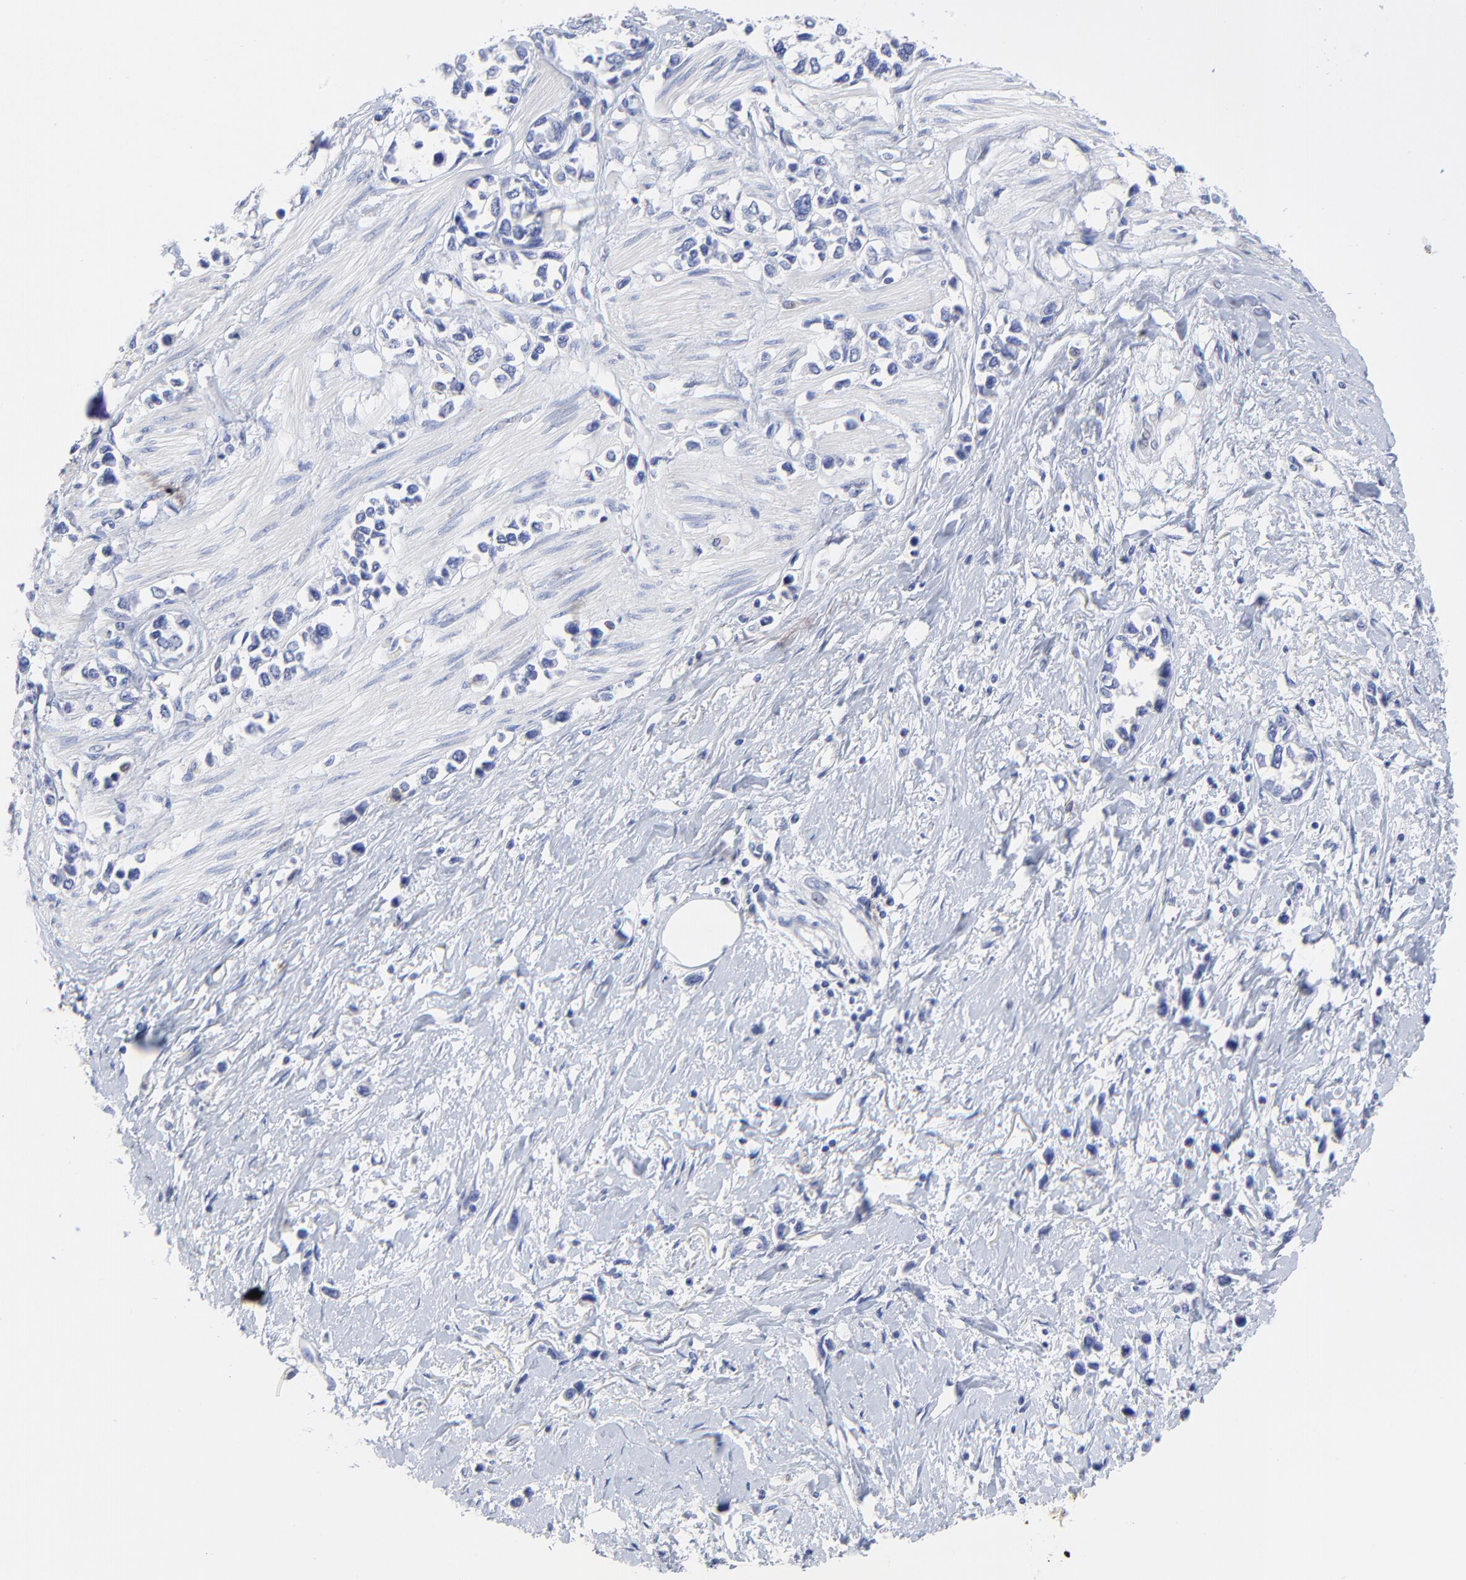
{"staining": {"intensity": "negative", "quantity": "none", "location": "none"}, "tissue": "stomach cancer", "cell_type": "Tumor cells", "image_type": "cancer", "snomed": [{"axis": "morphology", "description": "Adenocarcinoma, NOS"}, {"axis": "topography", "description": "Stomach, upper"}], "caption": "Immunohistochemical staining of human stomach cancer displays no significant staining in tumor cells.", "gene": "SULT4A1", "patient": {"sex": "male", "age": 76}}